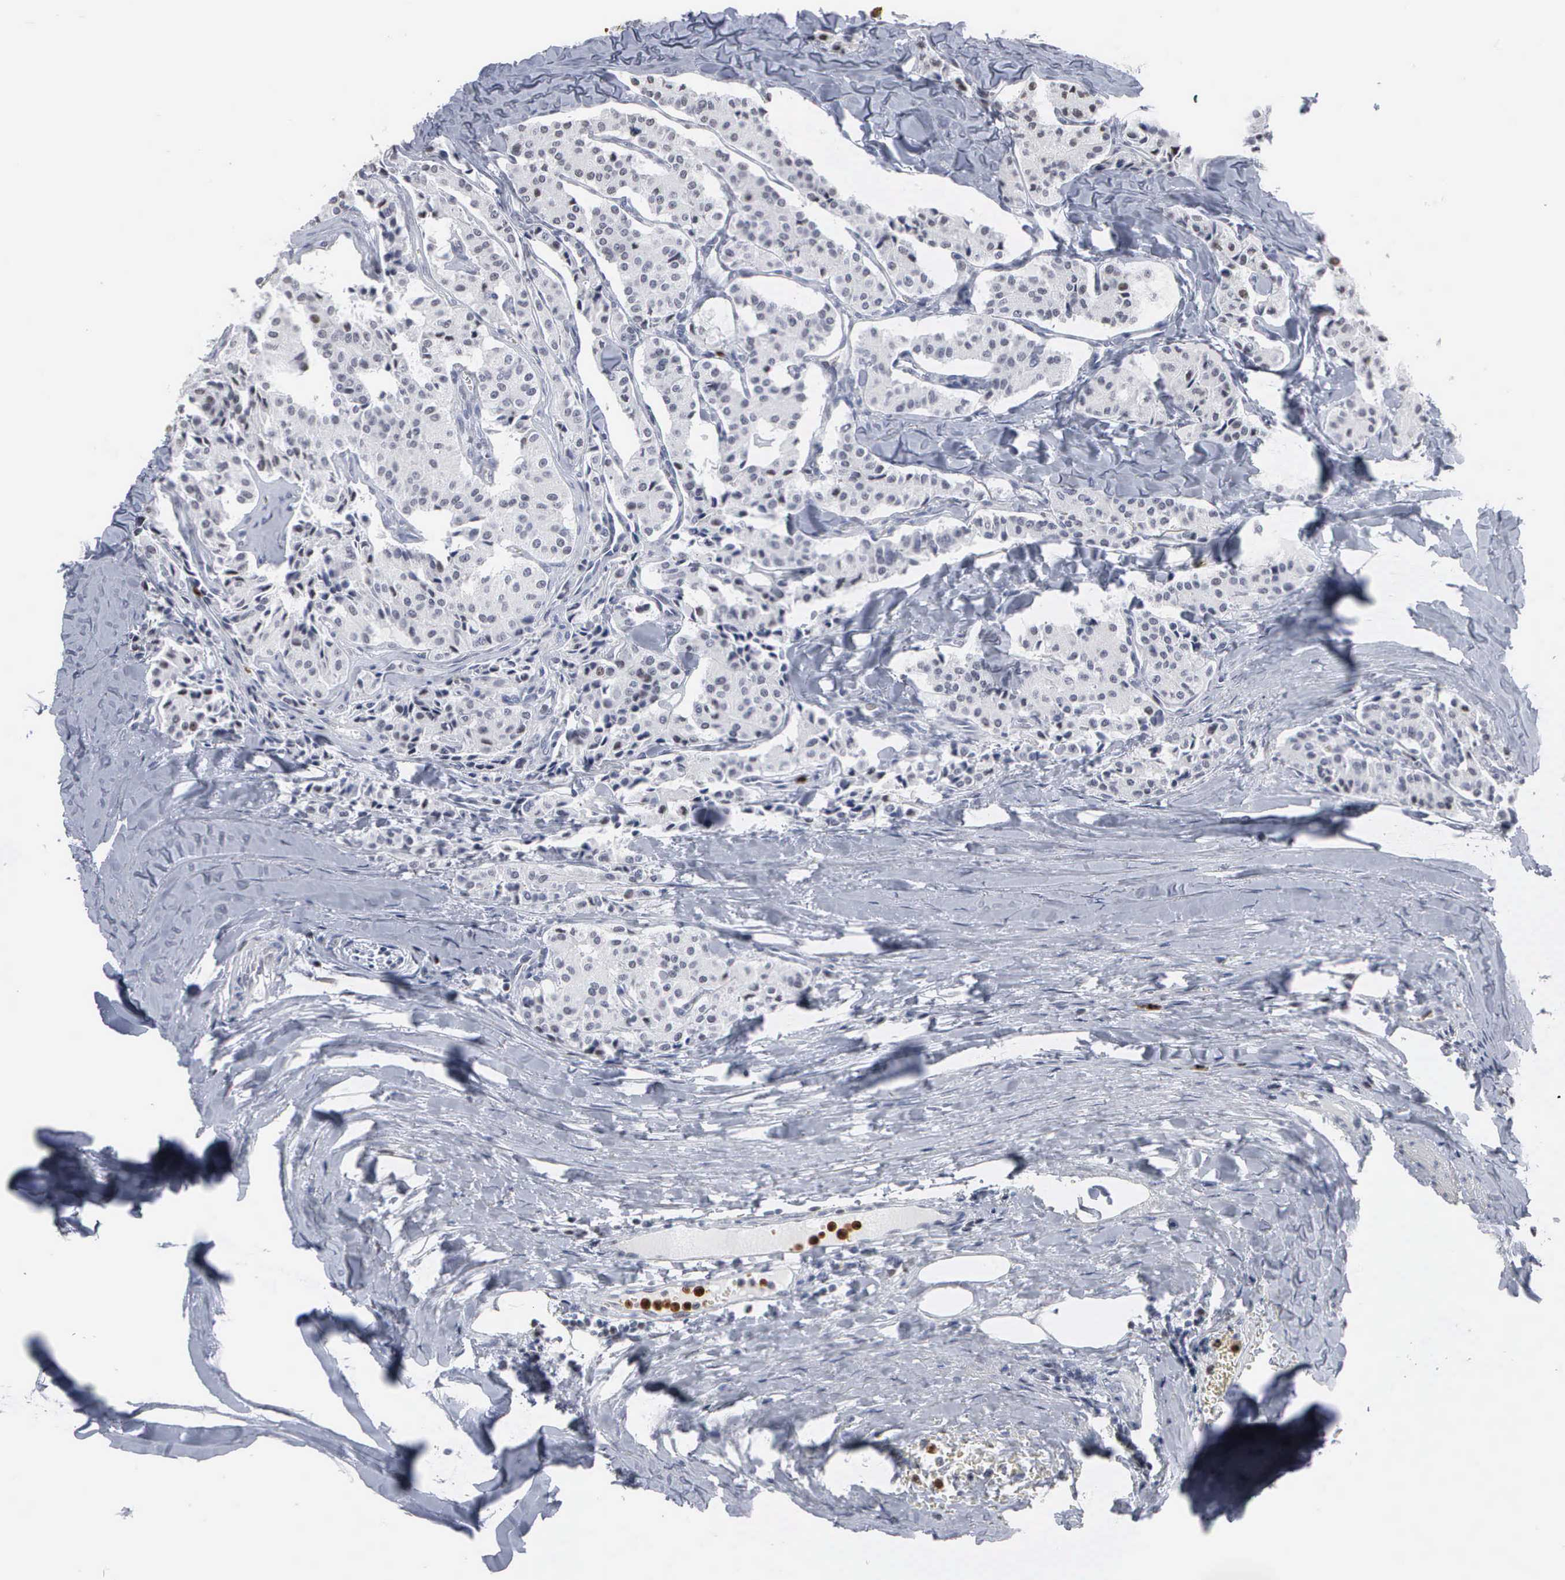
{"staining": {"intensity": "negative", "quantity": "none", "location": "none"}, "tissue": "carcinoid", "cell_type": "Tumor cells", "image_type": "cancer", "snomed": [{"axis": "morphology", "description": "Carcinoid, malignant, NOS"}, {"axis": "topography", "description": "Bronchus"}], "caption": "DAB (3,3'-diaminobenzidine) immunohistochemical staining of carcinoid shows no significant staining in tumor cells. Nuclei are stained in blue.", "gene": "SPIN3", "patient": {"sex": "male", "age": 55}}